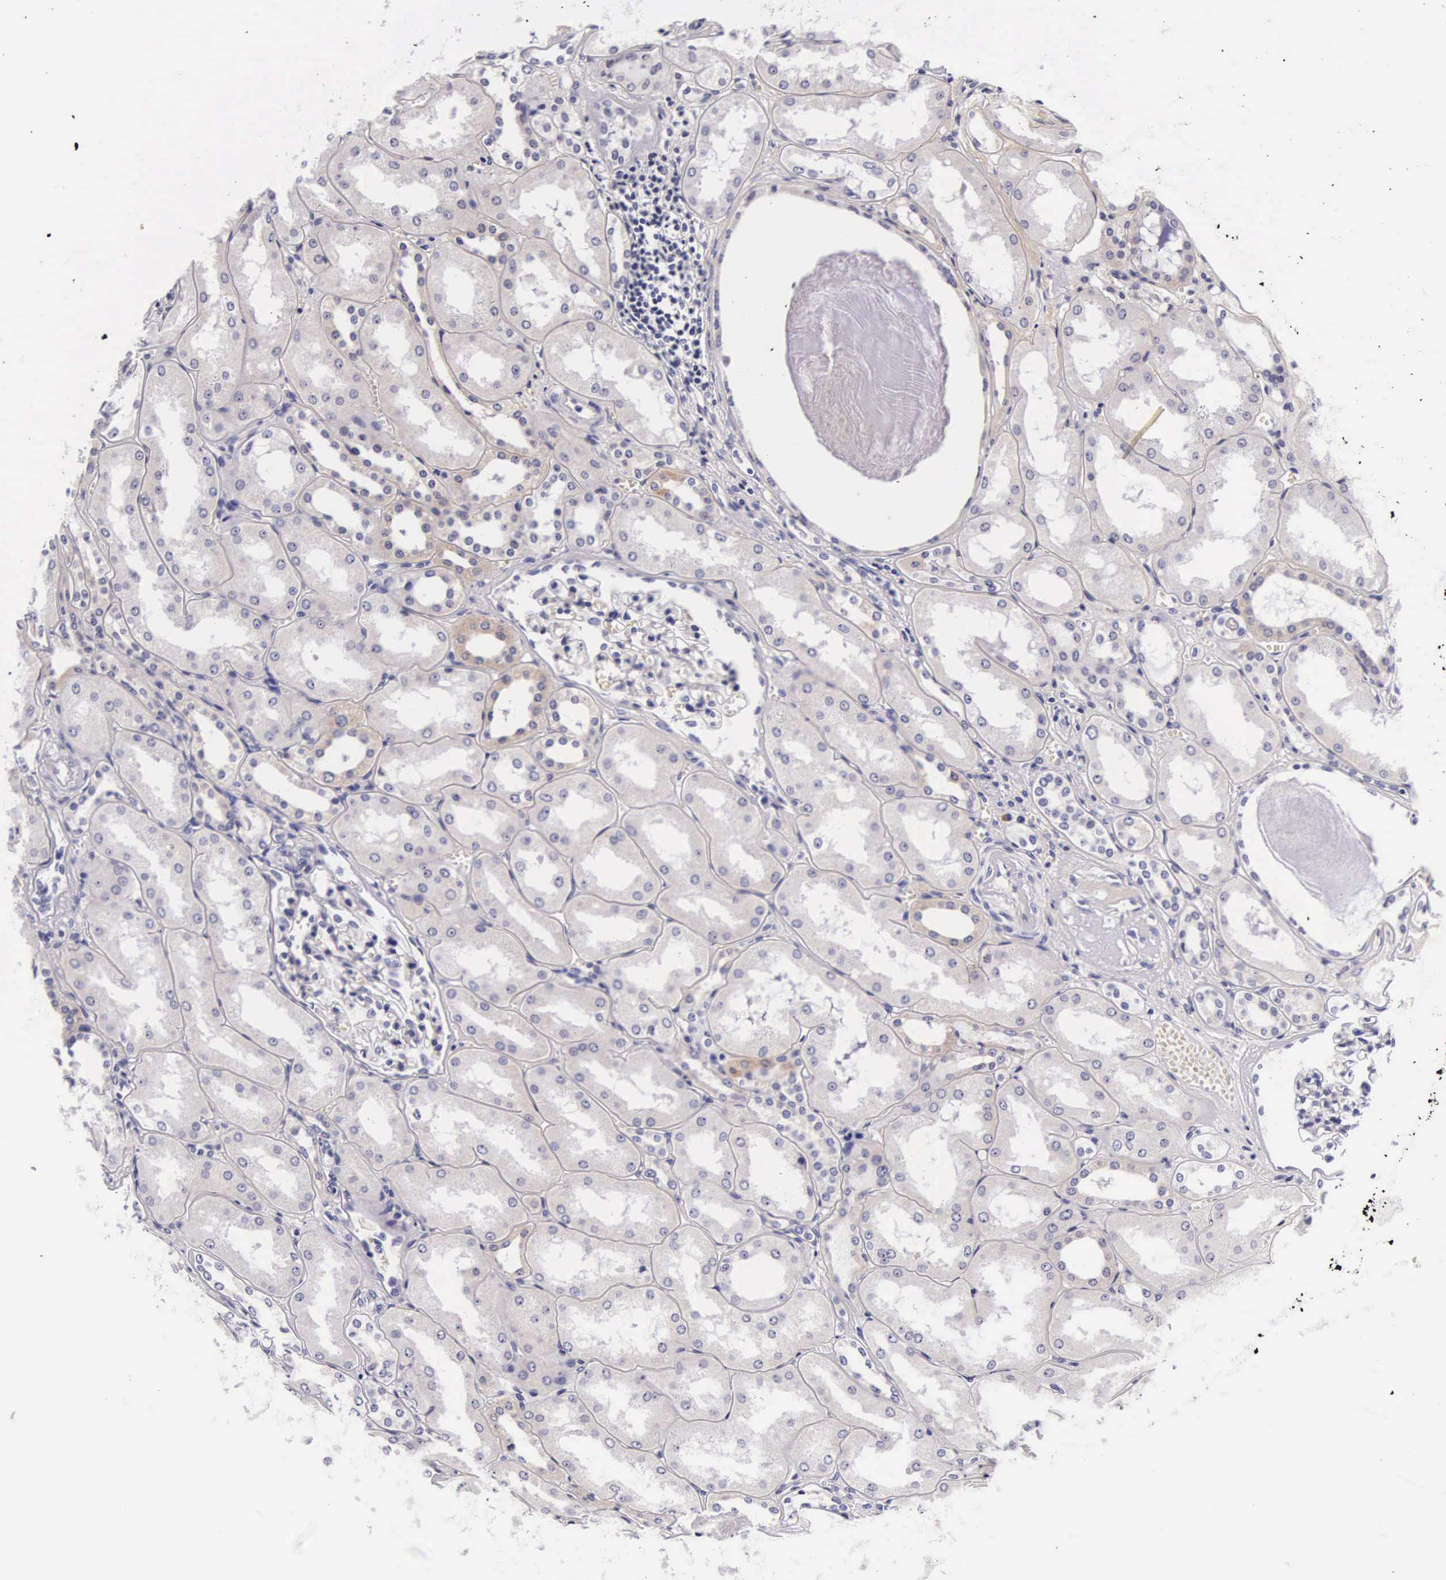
{"staining": {"intensity": "negative", "quantity": "none", "location": "none"}, "tissue": "kidney", "cell_type": "Cells in glomeruli", "image_type": "normal", "snomed": [{"axis": "morphology", "description": "Normal tissue, NOS"}, {"axis": "topography", "description": "Kidney"}], "caption": "Immunohistochemistry photomicrograph of normal kidney stained for a protein (brown), which reveals no expression in cells in glomeruli. (Brightfield microscopy of DAB IHC at high magnification).", "gene": "PHETA2", "patient": {"sex": "male", "age": 61}}